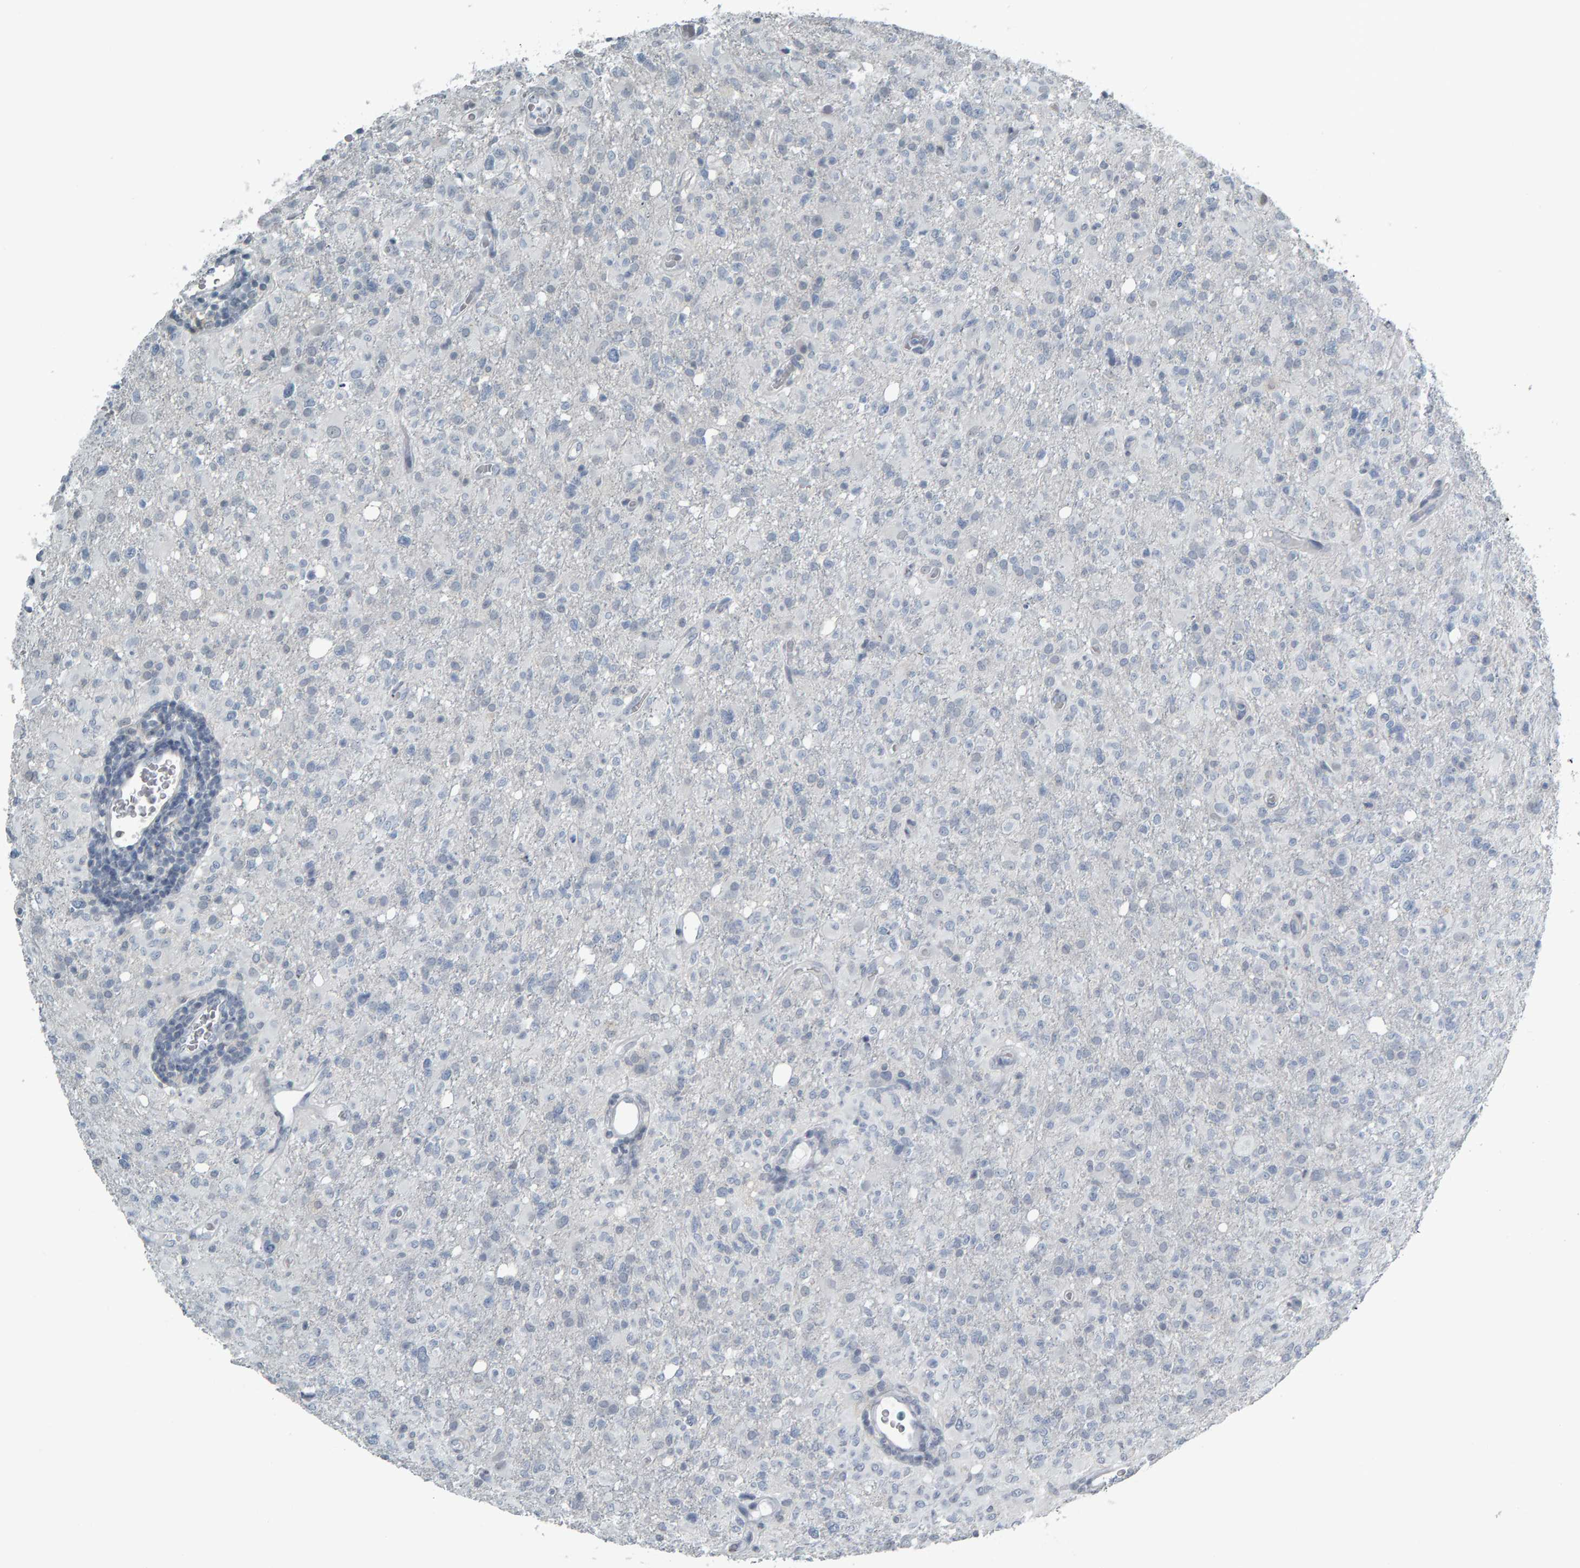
{"staining": {"intensity": "negative", "quantity": "none", "location": "none"}, "tissue": "glioma", "cell_type": "Tumor cells", "image_type": "cancer", "snomed": [{"axis": "morphology", "description": "Glioma, malignant, High grade"}, {"axis": "topography", "description": "Brain"}], "caption": "Tumor cells show no significant expression in glioma.", "gene": "PYY", "patient": {"sex": "female", "age": 57}}